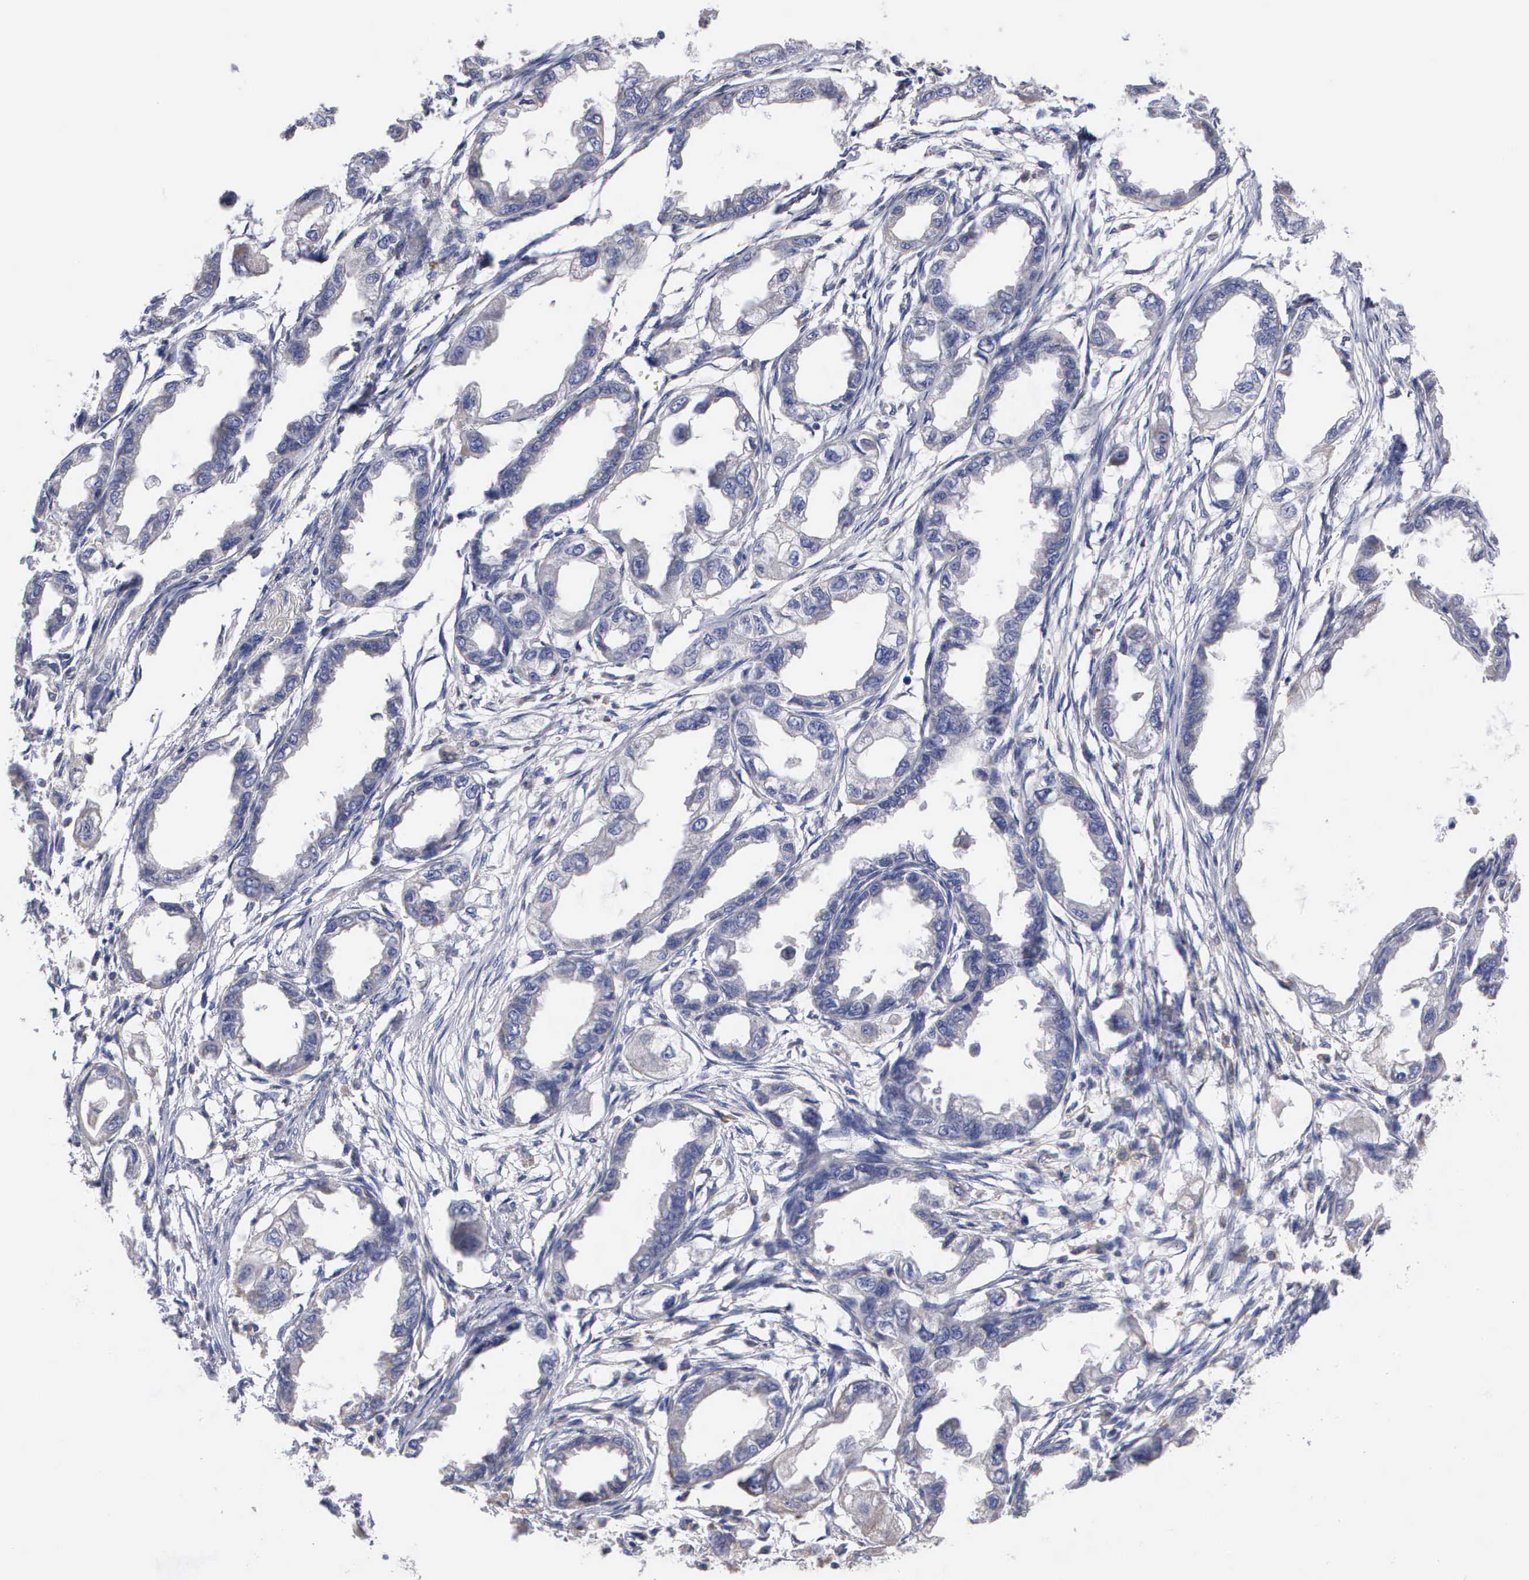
{"staining": {"intensity": "negative", "quantity": "none", "location": "none"}, "tissue": "endometrial cancer", "cell_type": "Tumor cells", "image_type": "cancer", "snomed": [{"axis": "morphology", "description": "Adenocarcinoma, NOS"}, {"axis": "topography", "description": "Endometrium"}], "caption": "The IHC photomicrograph has no significant expression in tumor cells of endometrial adenocarcinoma tissue.", "gene": "PTGS2", "patient": {"sex": "female", "age": 67}}